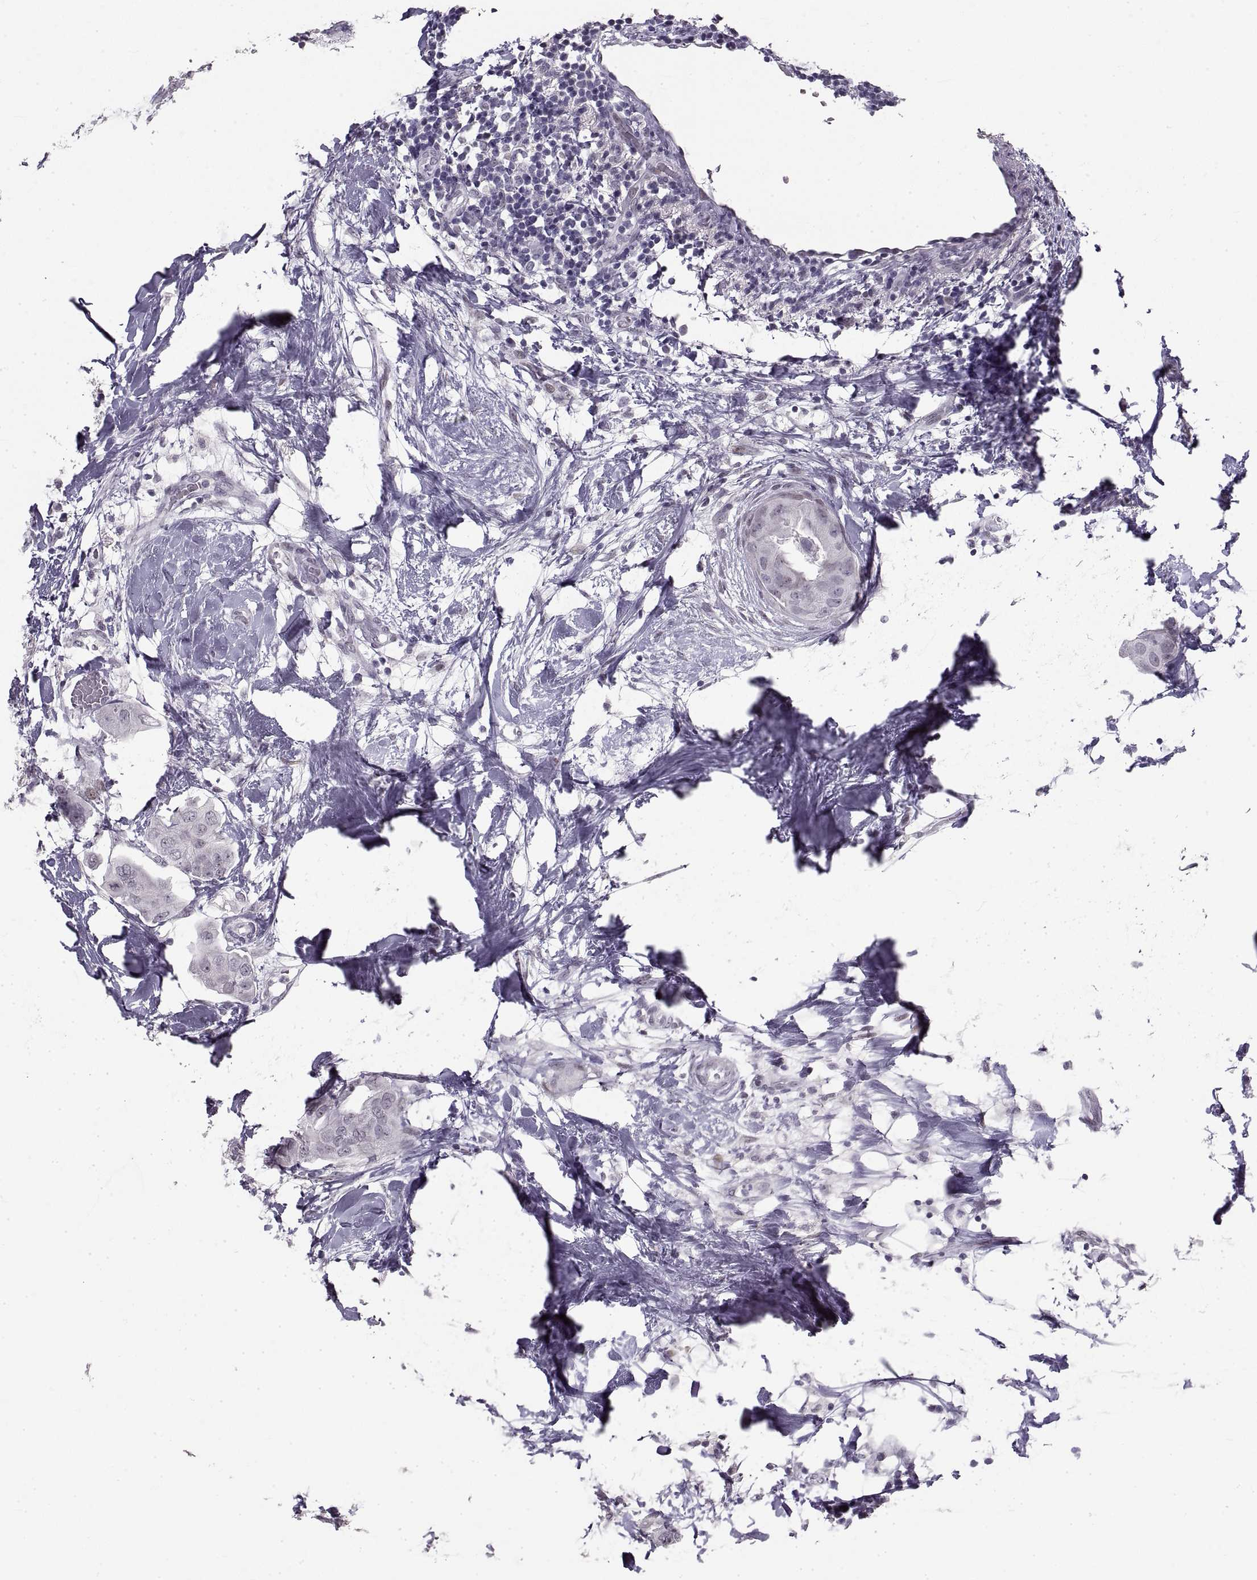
{"staining": {"intensity": "negative", "quantity": "none", "location": "none"}, "tissue": "breast cancer", "cell_type": "Tumor cells", "image_type": "cancer", "snomed": [{"axis": "morphology", "description": "Normal tissue, NOS"}, {"axis": "morphology", "description": "Duct carcinoma"}, {"axis": "topography", "description": "Breast"}], "caption": "Immunohistochemical staining of human infiltrating ductal carcinoma (breast) demonstrates no significant positivity in tumor cells.", "gene": "NANOS3", "patient": {"sex": "female", "age": 40}}